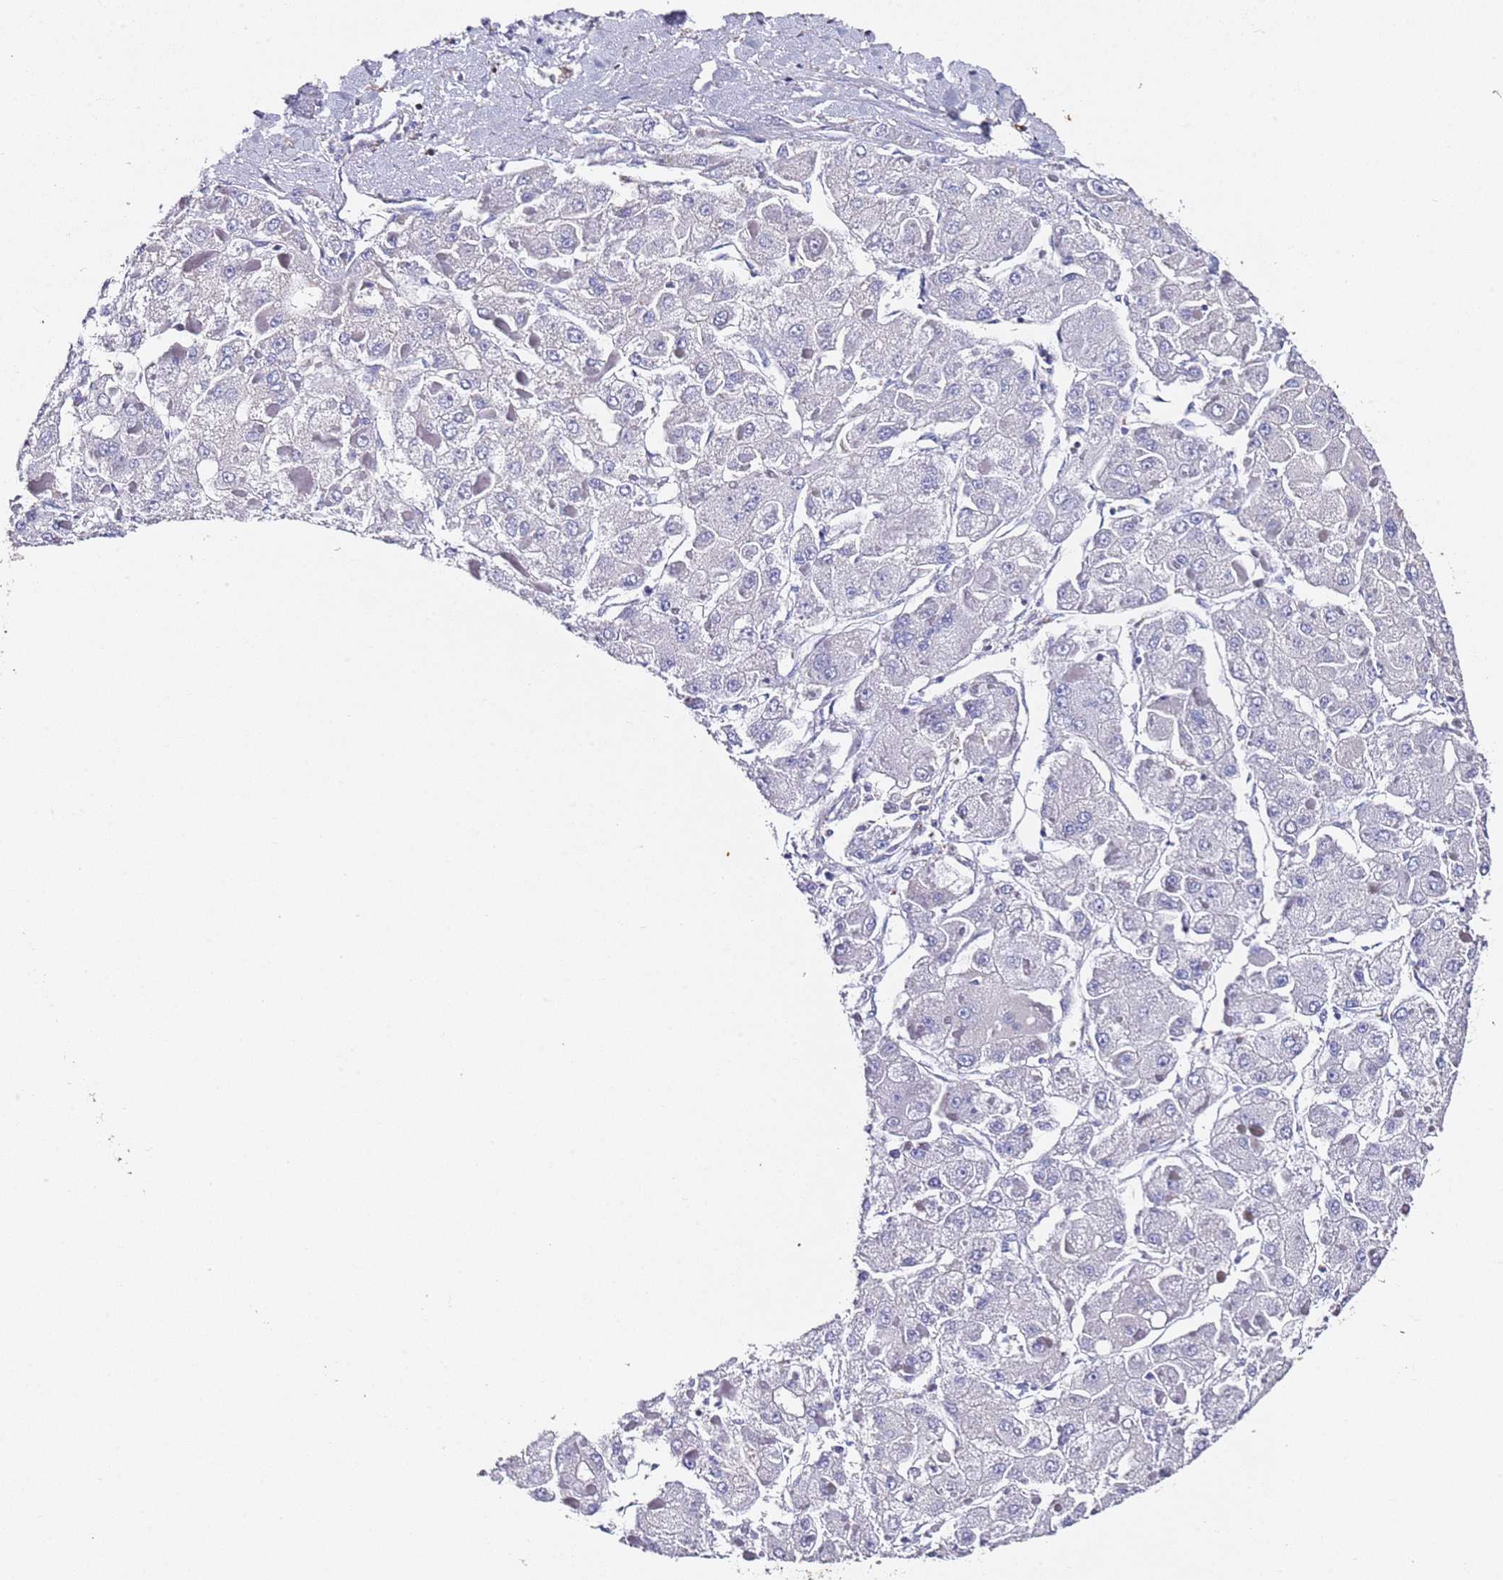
{"staining": {"intensity": "negative", "quantity": "none", "location": "none"}, "tissue": "liver cancer", "cell_type": "Tumor cells", "image_type": "cancer", "snomed": [{"axis": "morphology", "description": "Carcinoma, Hepatocellular, NOS"}, {"axis": "topography", "description": "Liver"}], "caption": "This is an immunohistochemistry (IHC) image of liver hepatocellular carcinoma. There is no expression in tumor cells.", "gene": "ZNF671", "patient": {"sex": "female", "age": 73}}